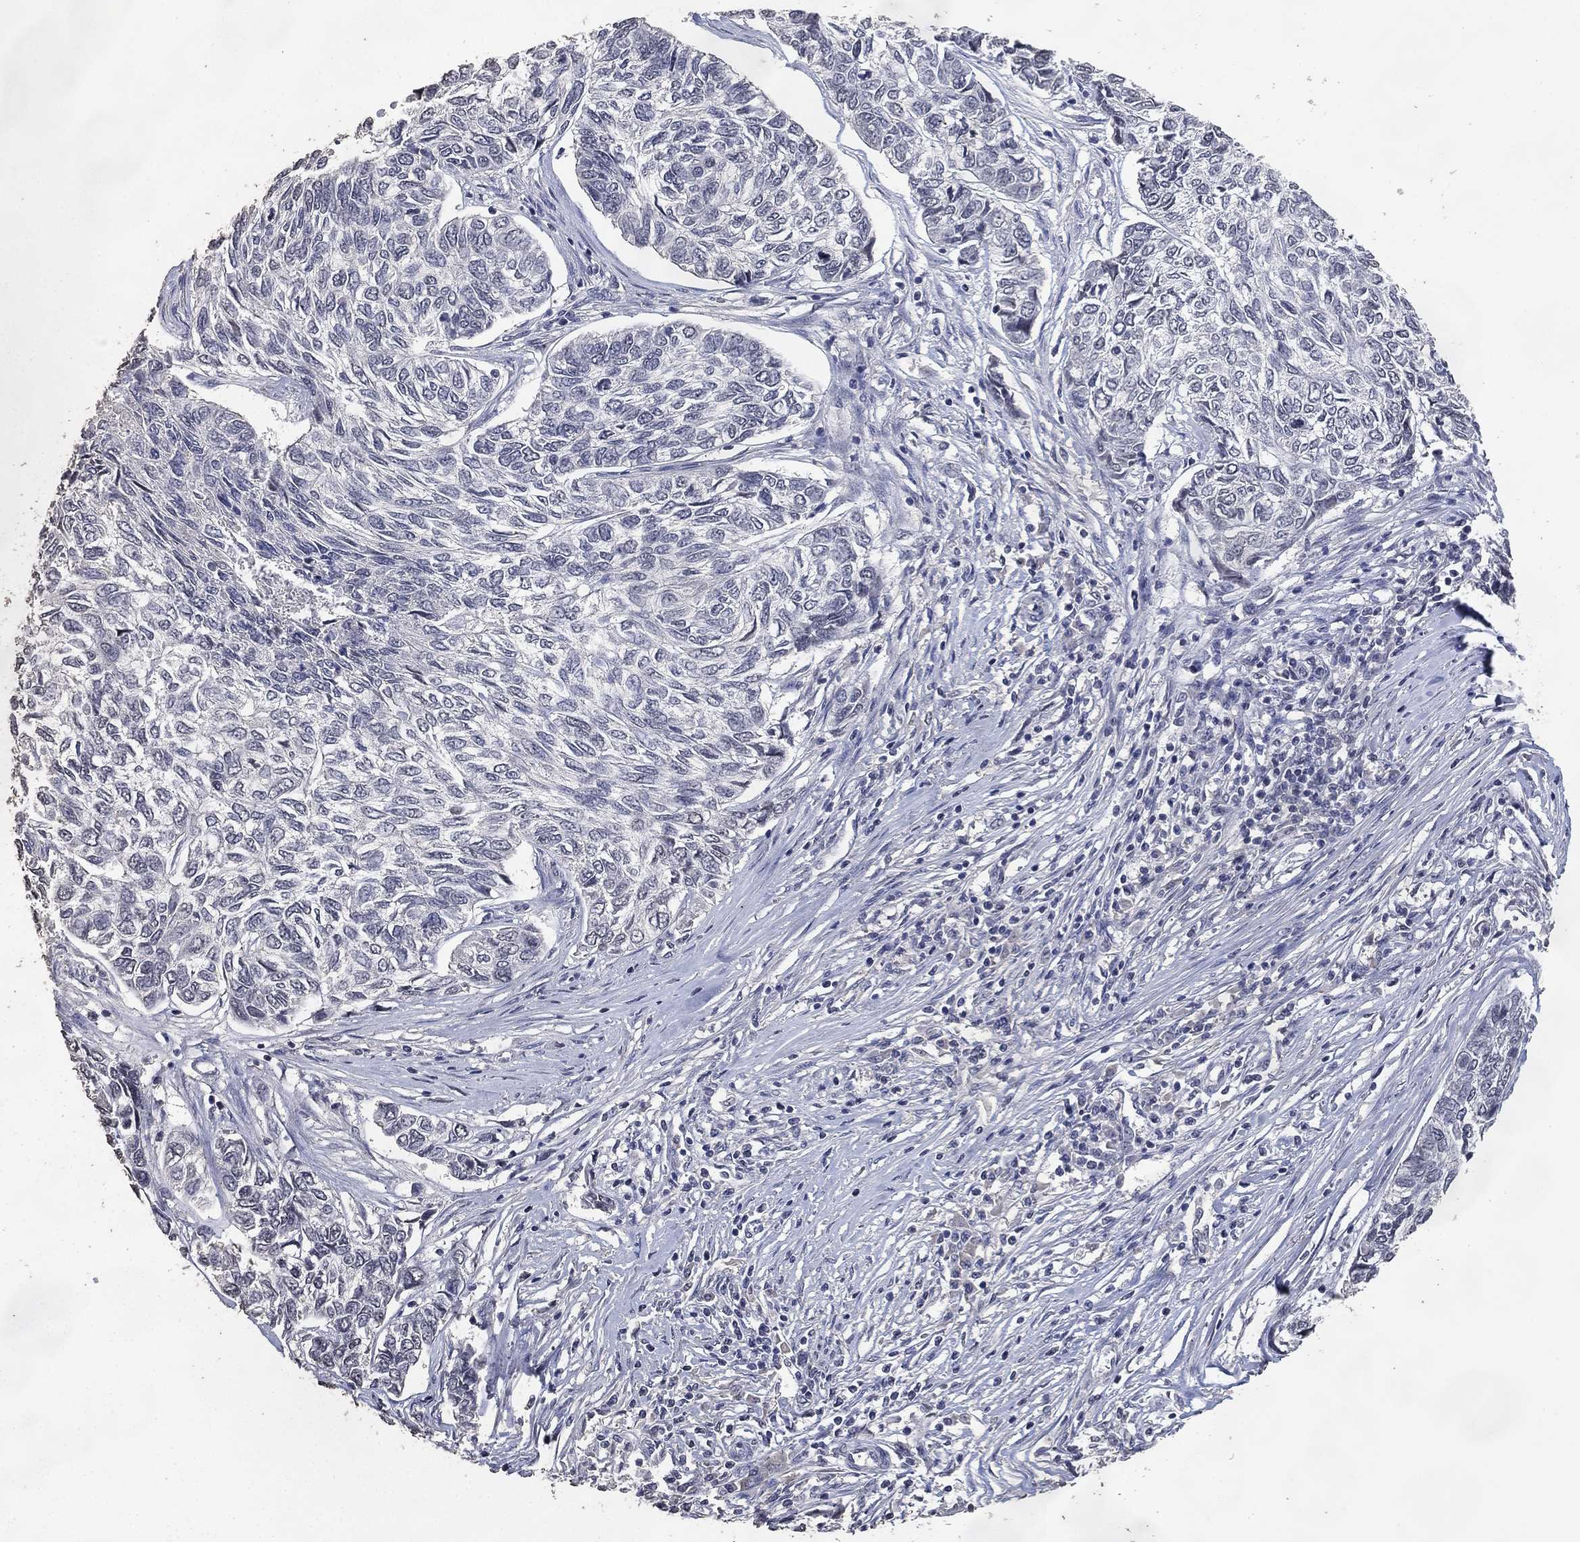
{"staining": {"intensity": "negative", "quantity": "none", "location": "none"}, "tissue": "skin cancer", "cell_type": "Tumor cells", "image_type": "cancer", "snomed": [{"axis": "morphology", "description": "Basal cell carcinoma"}, {"axis": "topography", "description": "Skin"}], "caption": "An immunohistochemistry (IHC) micrograph of skin basal cell carcinoma is shown. There is no staining in tumor cells of skin basal cell carcinoma.", "gene": "DSG1", "patient": {"sex": "female", "age": 65}}